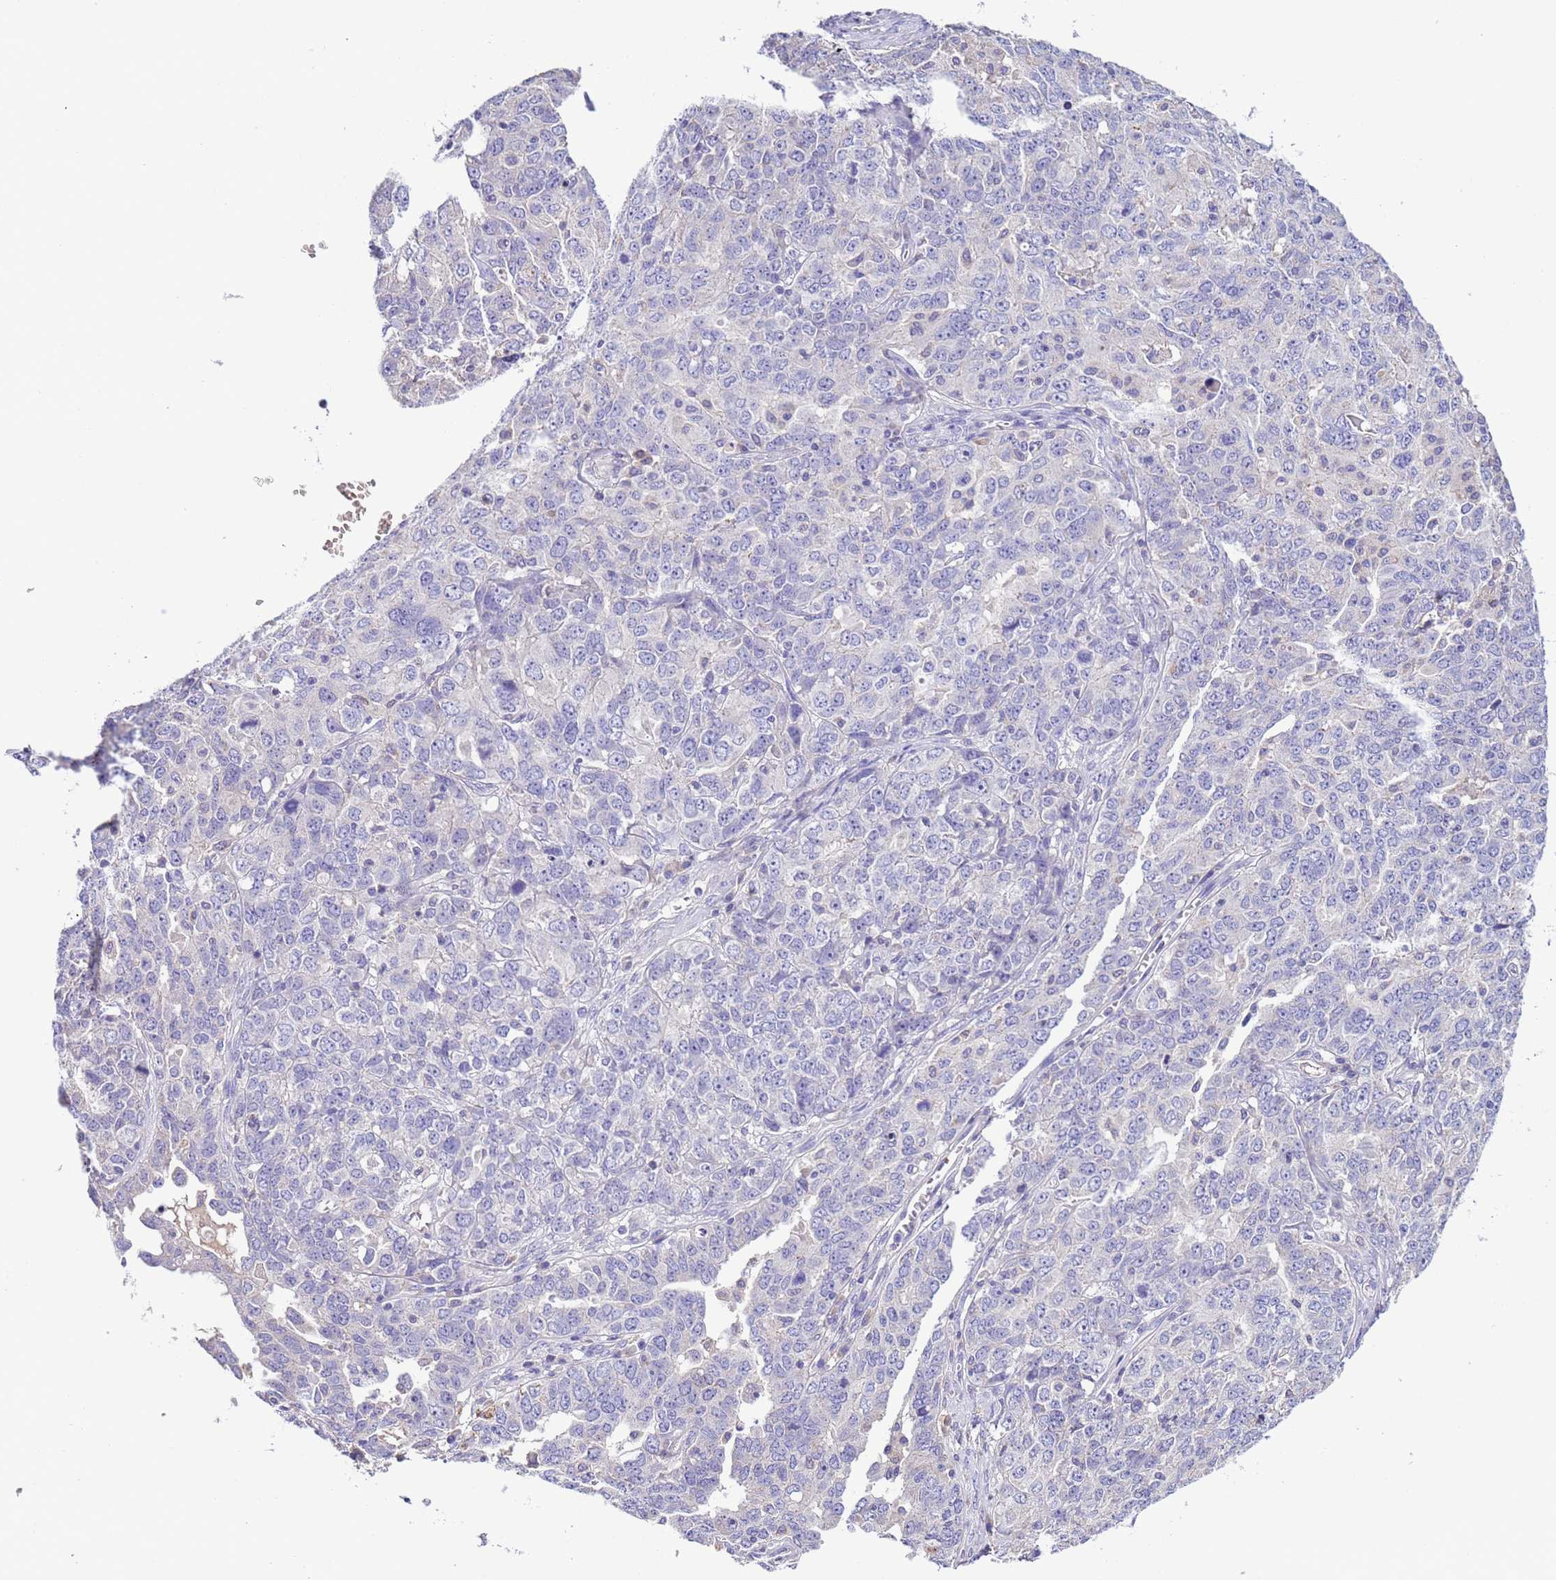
{"staining": {"intensity": "negative", "quantity": "none", "location": "none"}, "tissue": "ovarian cancer", "cell_type": "Tumor cells", "image_type": "cancer", "snomed": [{"axis": "morphology", "description": "Carcinoma, endometroid"}, {"axis": "topography", "description": "Ovary"}], "caption": "This is an immunohistochemistry photomicrograph of ovarian cancer (endometroid carcinoma). There is no positivity in tumor cells.", "gene": "SLC24A3", "patient": {"sex": "female", "age": 62}}